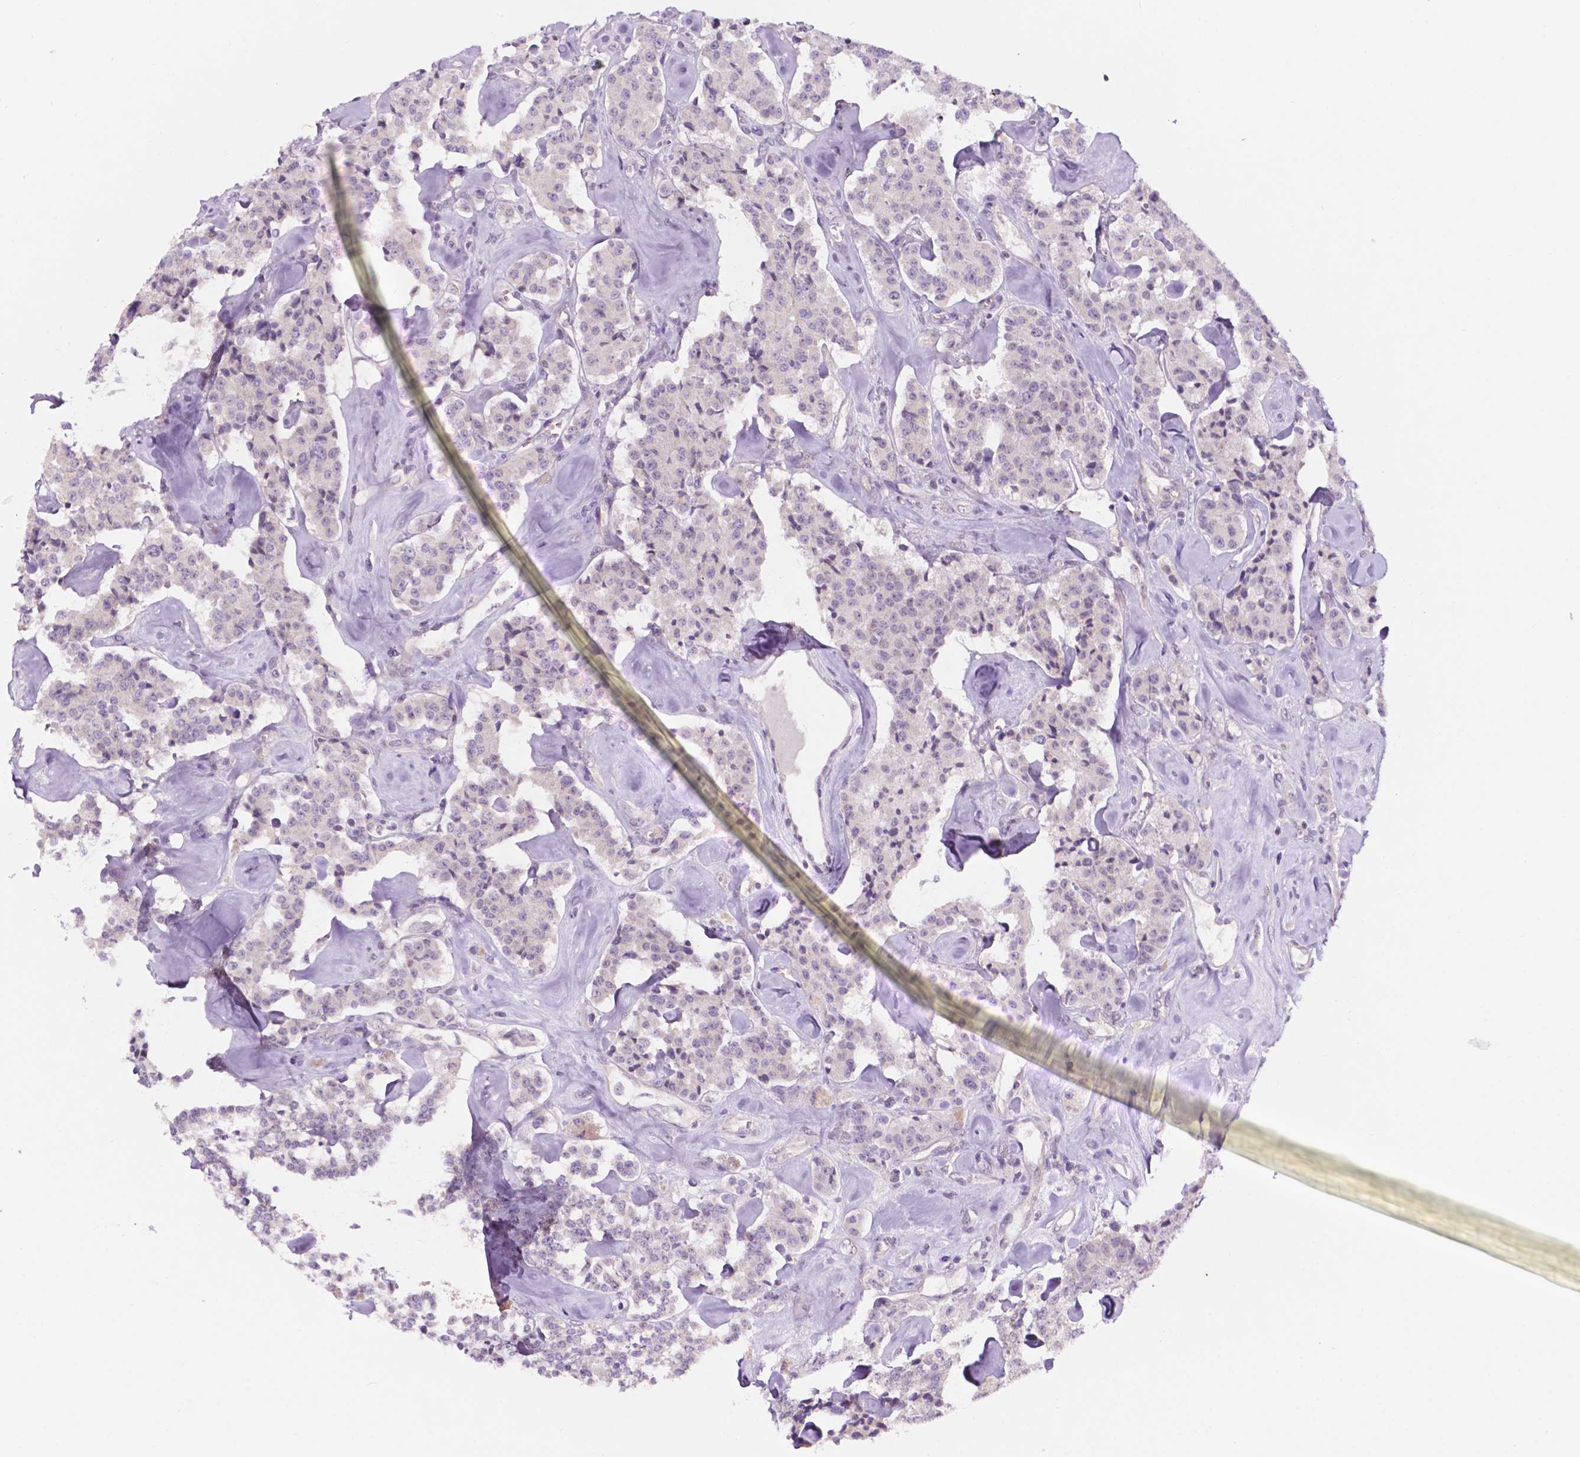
{"staining": {"intensity": "negative", "quantity": "none", "location": "none"}, "tissue": "carcinoid", "cell_type": "Tumor cells", "image_type": "cancer", "snomed": [{"axis": "morphology", "description": "Carcinoid, malignant, NOS"}, {"axis": "topography", "description": "Pancreas"}], "caption": "The photomicrograph displays no staining of tumor cells in malignant carcinoid. The staining was performed using DAB to visualize the protein expression in brown, while the nuclei were stained in blue with hematoxylin (Magnification: 20x).", "gene": "FAM50B", "patient": {"sex": "male", "age": 41}}